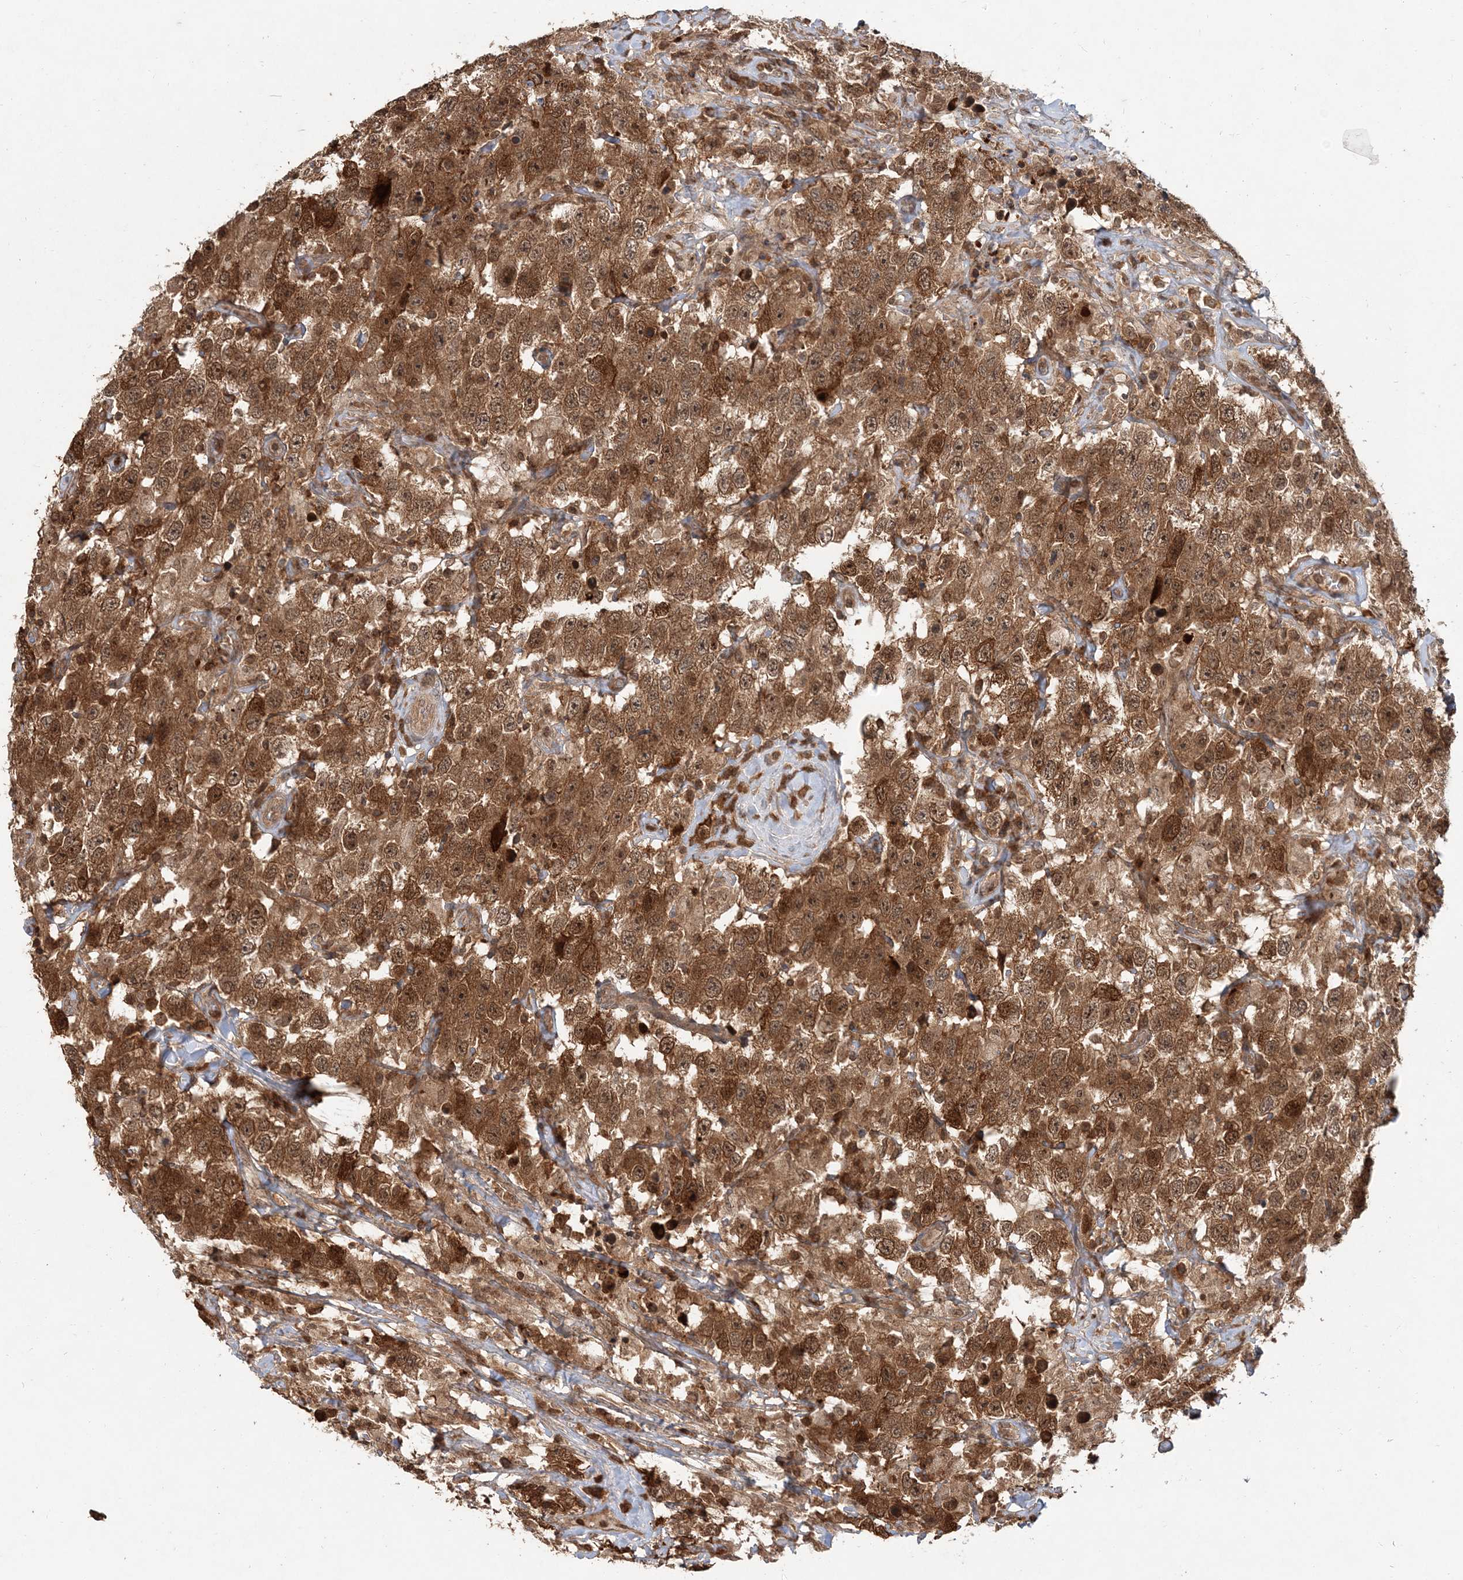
{"staining": {"intensity": "strong", "quantity": ">75%", "location": "cytoplasmic/membranous"}, "tissue": "testis cancer", "cell_type": "Tumor cells", "image_type": "cancer", "snomed": [{"axis": "morphology", "description": "Seminoma, NOS"}, {"axis": "topography", "description": "Testis"}], "caption": "This micrograph reveals immunohistochemistry (IHC) staining of human testis seminoma, with high strong cytoplasmic/membranous positivity in about >75% of tumor cells.", "gene": "CAB39", "patient": {"sex": "male", "age": 41}}